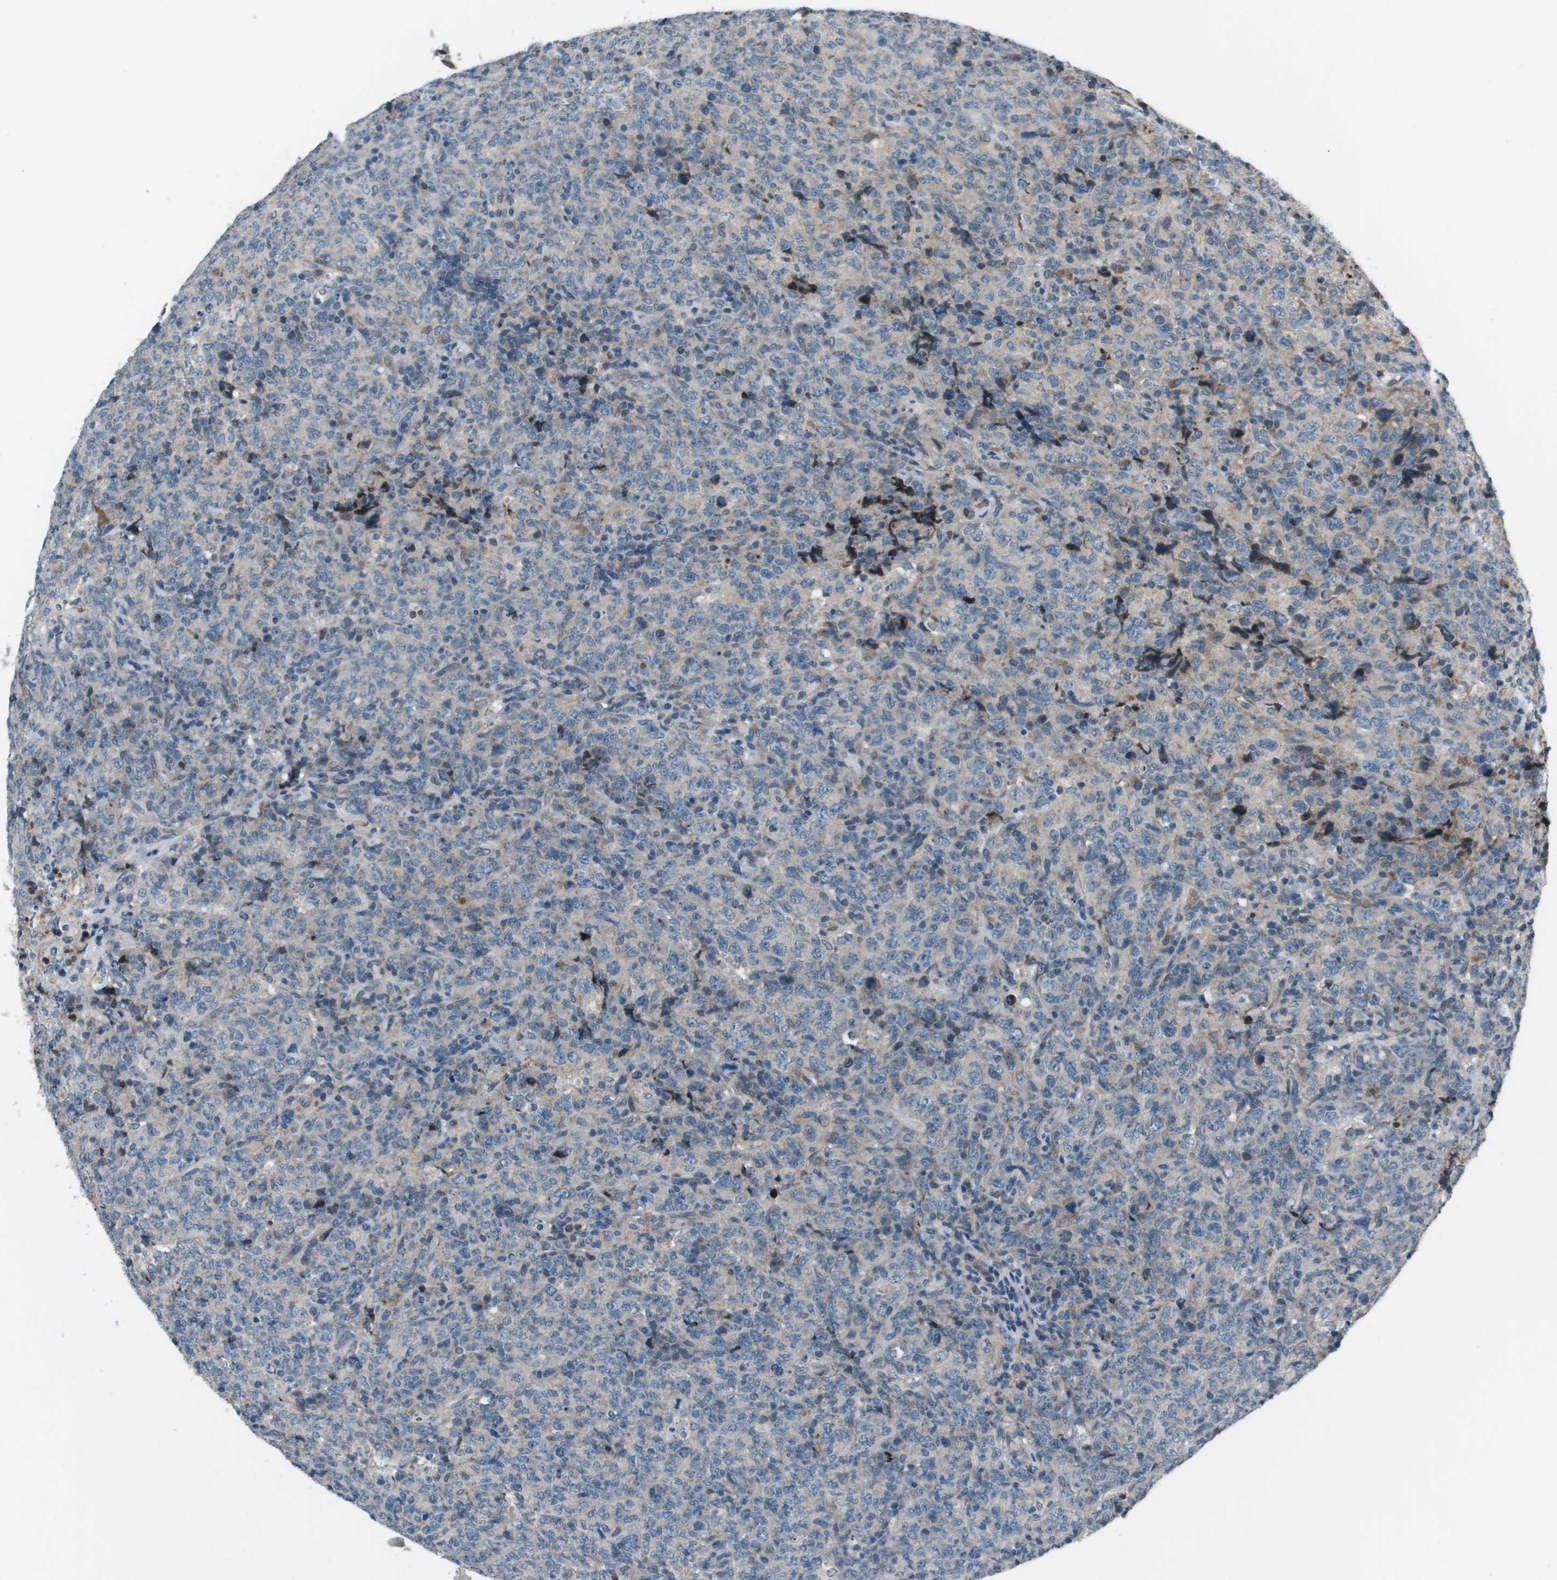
{"staining": {"intensity": "negative", "quantity": "none", "location": "none"}, "tissue": "lymphoma", "cell_type": "Tumor cells", "image_type": "cancer", "snomed": [{"axis": "morphology", "description": "Malignant lymphoma, non-Hodgkin's type, High grade"}, {"axis": "topography", "description": "Tonsil"}], "caption": "DAB immunohistochemical staining of high-grade malignant lymphoma, non-Hodgkin's type demonstrates no significant expression in tumor cells.", "gene": "PCOLCE", "patient": {"sex": "female", "age": 36}}